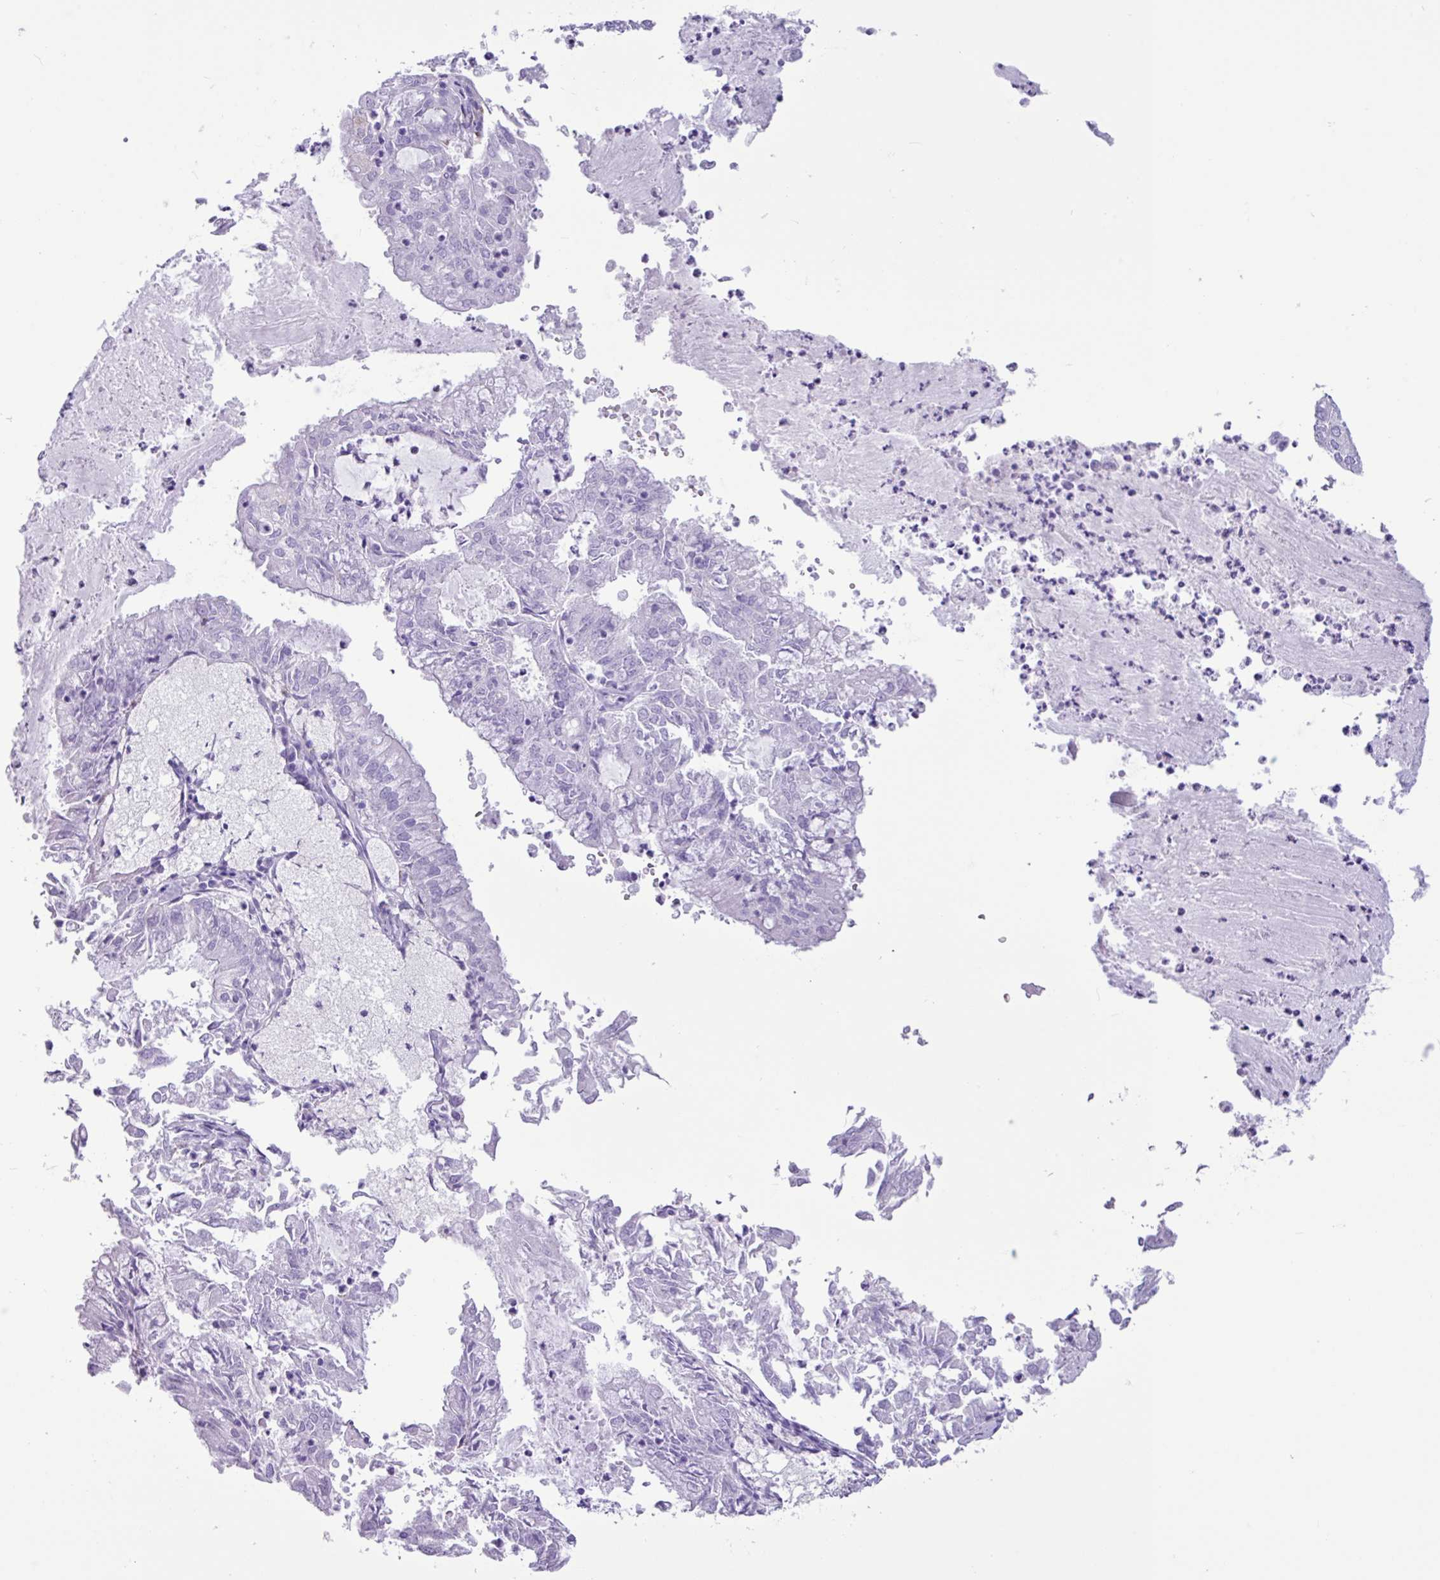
{"staining": {"intensity": "negative", "quantity": "none", "location": "none"}, "tissue": "endometrial cancer", "cell_type": "Tumor cells", "image_type": "cancer", "snomed": [{"axis": "morphology", "description": "Adenocarcinoma, NOS"}, {"axis": "topography", "description": "Endometrium"}], "caption": "An image of human adenocarcinoma (endometrial) is negative for staining in tumor cells.", "gene": "CKMT2", "patient": {"sex": "female", "age": 57}}